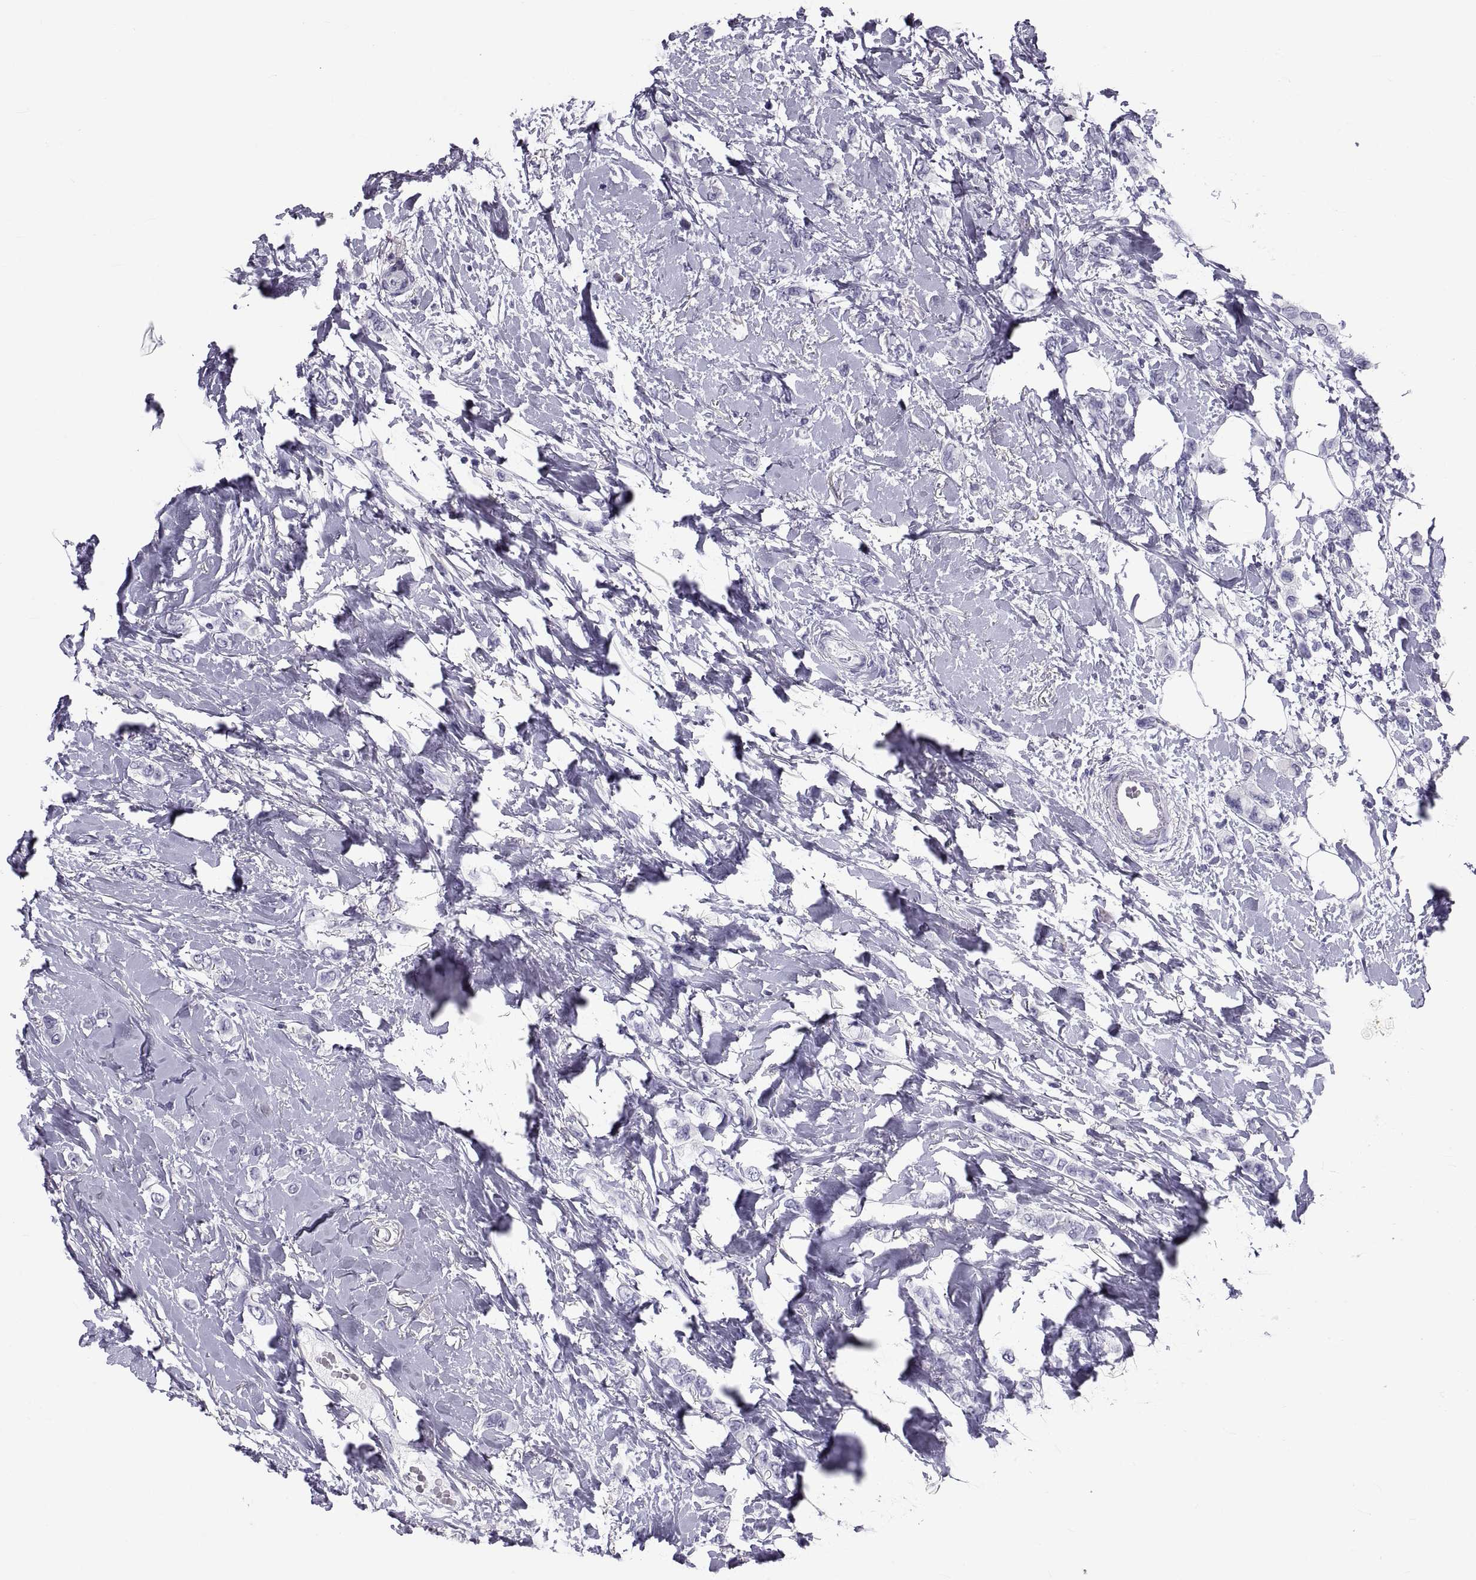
{"staining": {"intensity": "negative", "quantity": "none", "location": "none"}, "tissue": "breast cancer", "cell_type": "Tumor cells", "image_type": "cancer", "snomed": [{"axis": "morphology", "description": "Lobular carcinoma"}, {"axis": "topography", "description": "Breast"}], "caption": "High magnification brightfield microscopy of breast cancer stained with DAB (brown) and counterstained with hematoxylin (blue): tumor cells show no significant positivity. (Brightfield microscopy of DAB immunohistochemistry (IHC) at high magnification).", "gene": "DEFB129", "patient": {"sex": "female", "age": 66}}